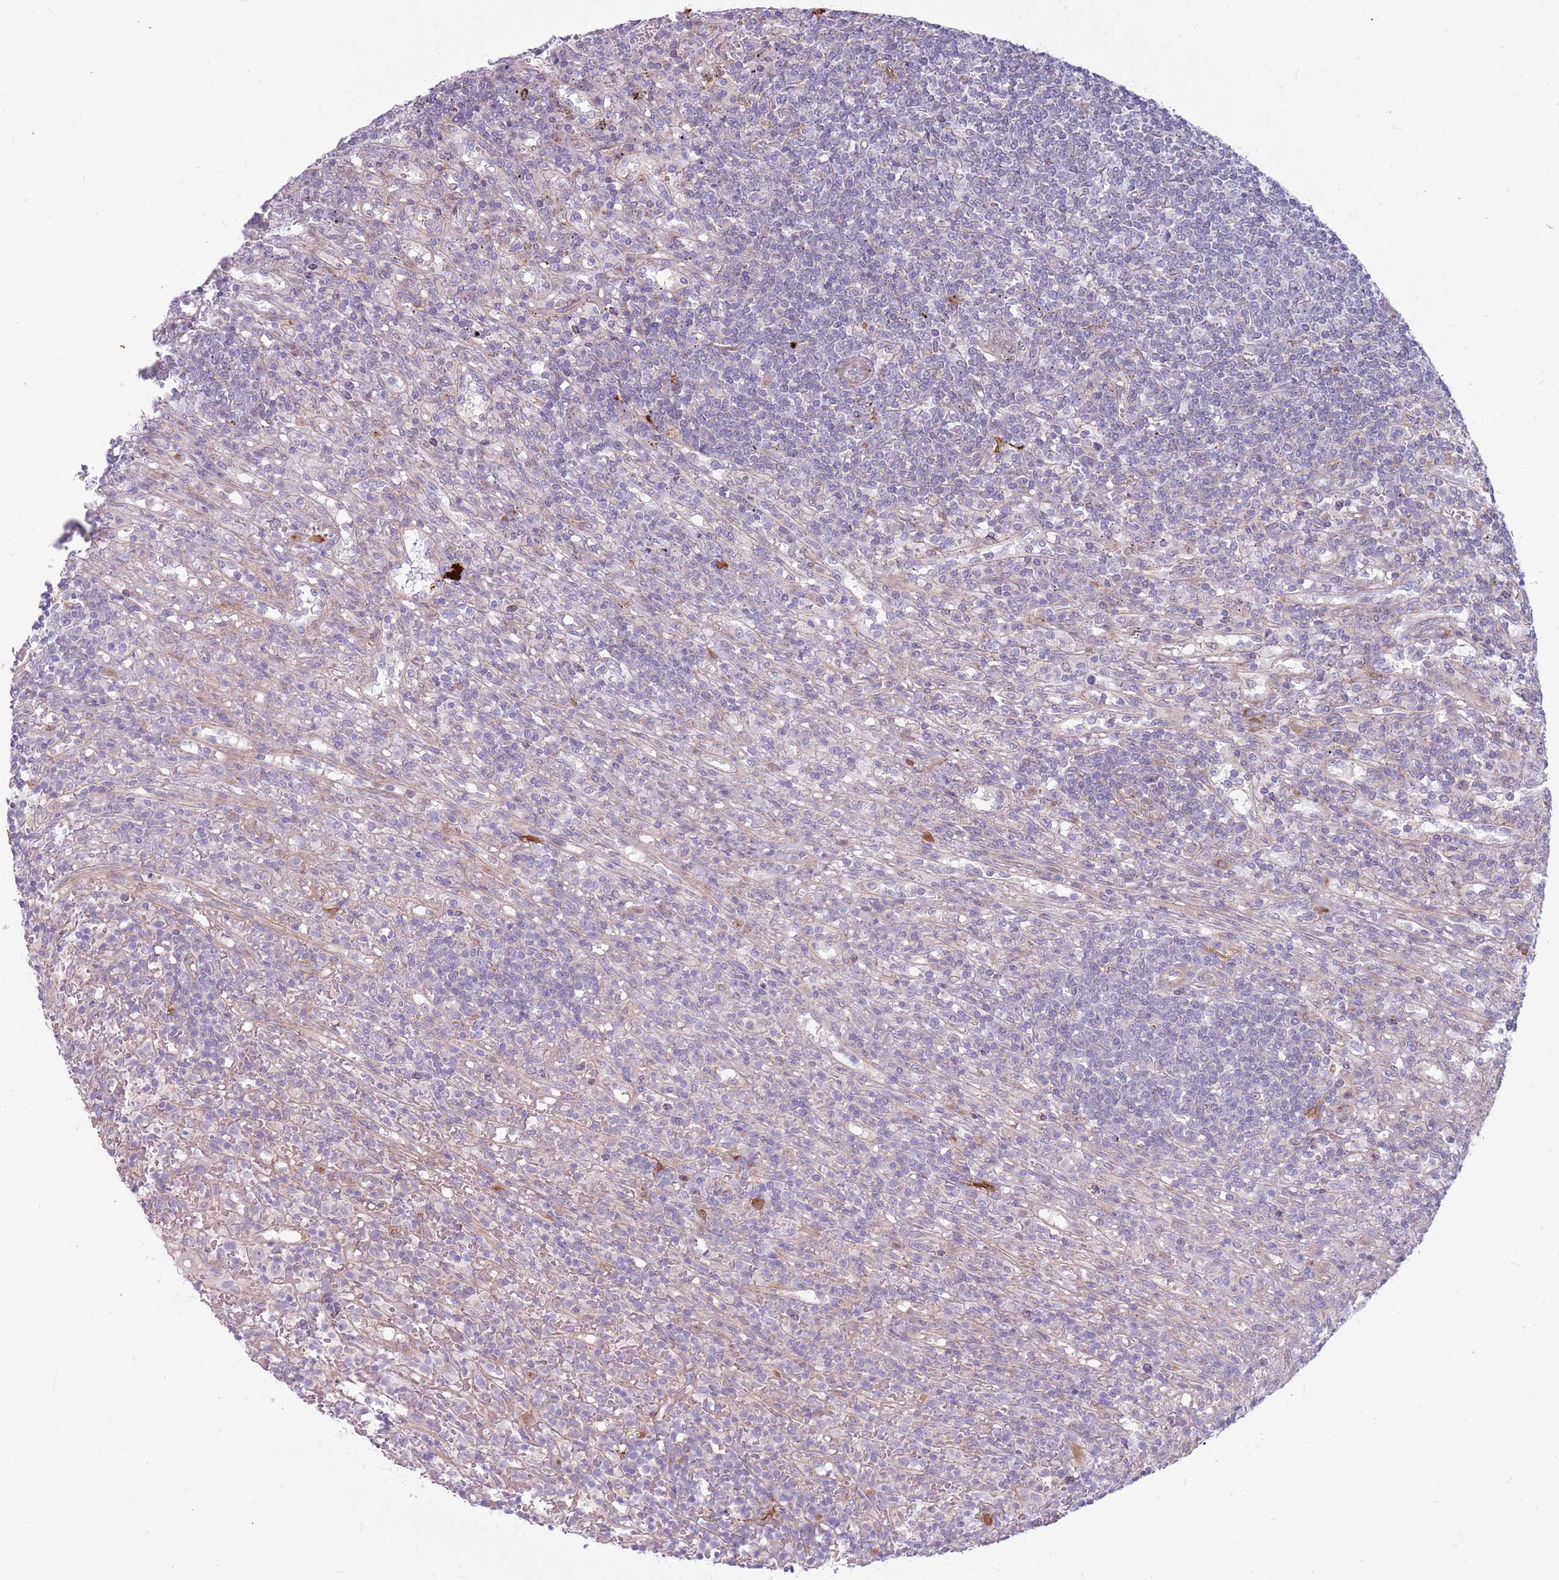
{"staining": {"intensity": "negative", "quantity": "none", "location": "none"}, "tissue": "lymphoma", "cell_type": "Tumor cells", "image_type": "cancer", "snomed": [{"axis": "morphology", "description": "Malignant lymphoma, non-Hodgkin's type, Low grade"}, {"axis": "topography", "description": "Spleen"}], "caption": "Tumor cells are negative for protein expression in human lymphoma.", "gene": "CCDC150", "patient": {"sex": "male", "age": 76}}